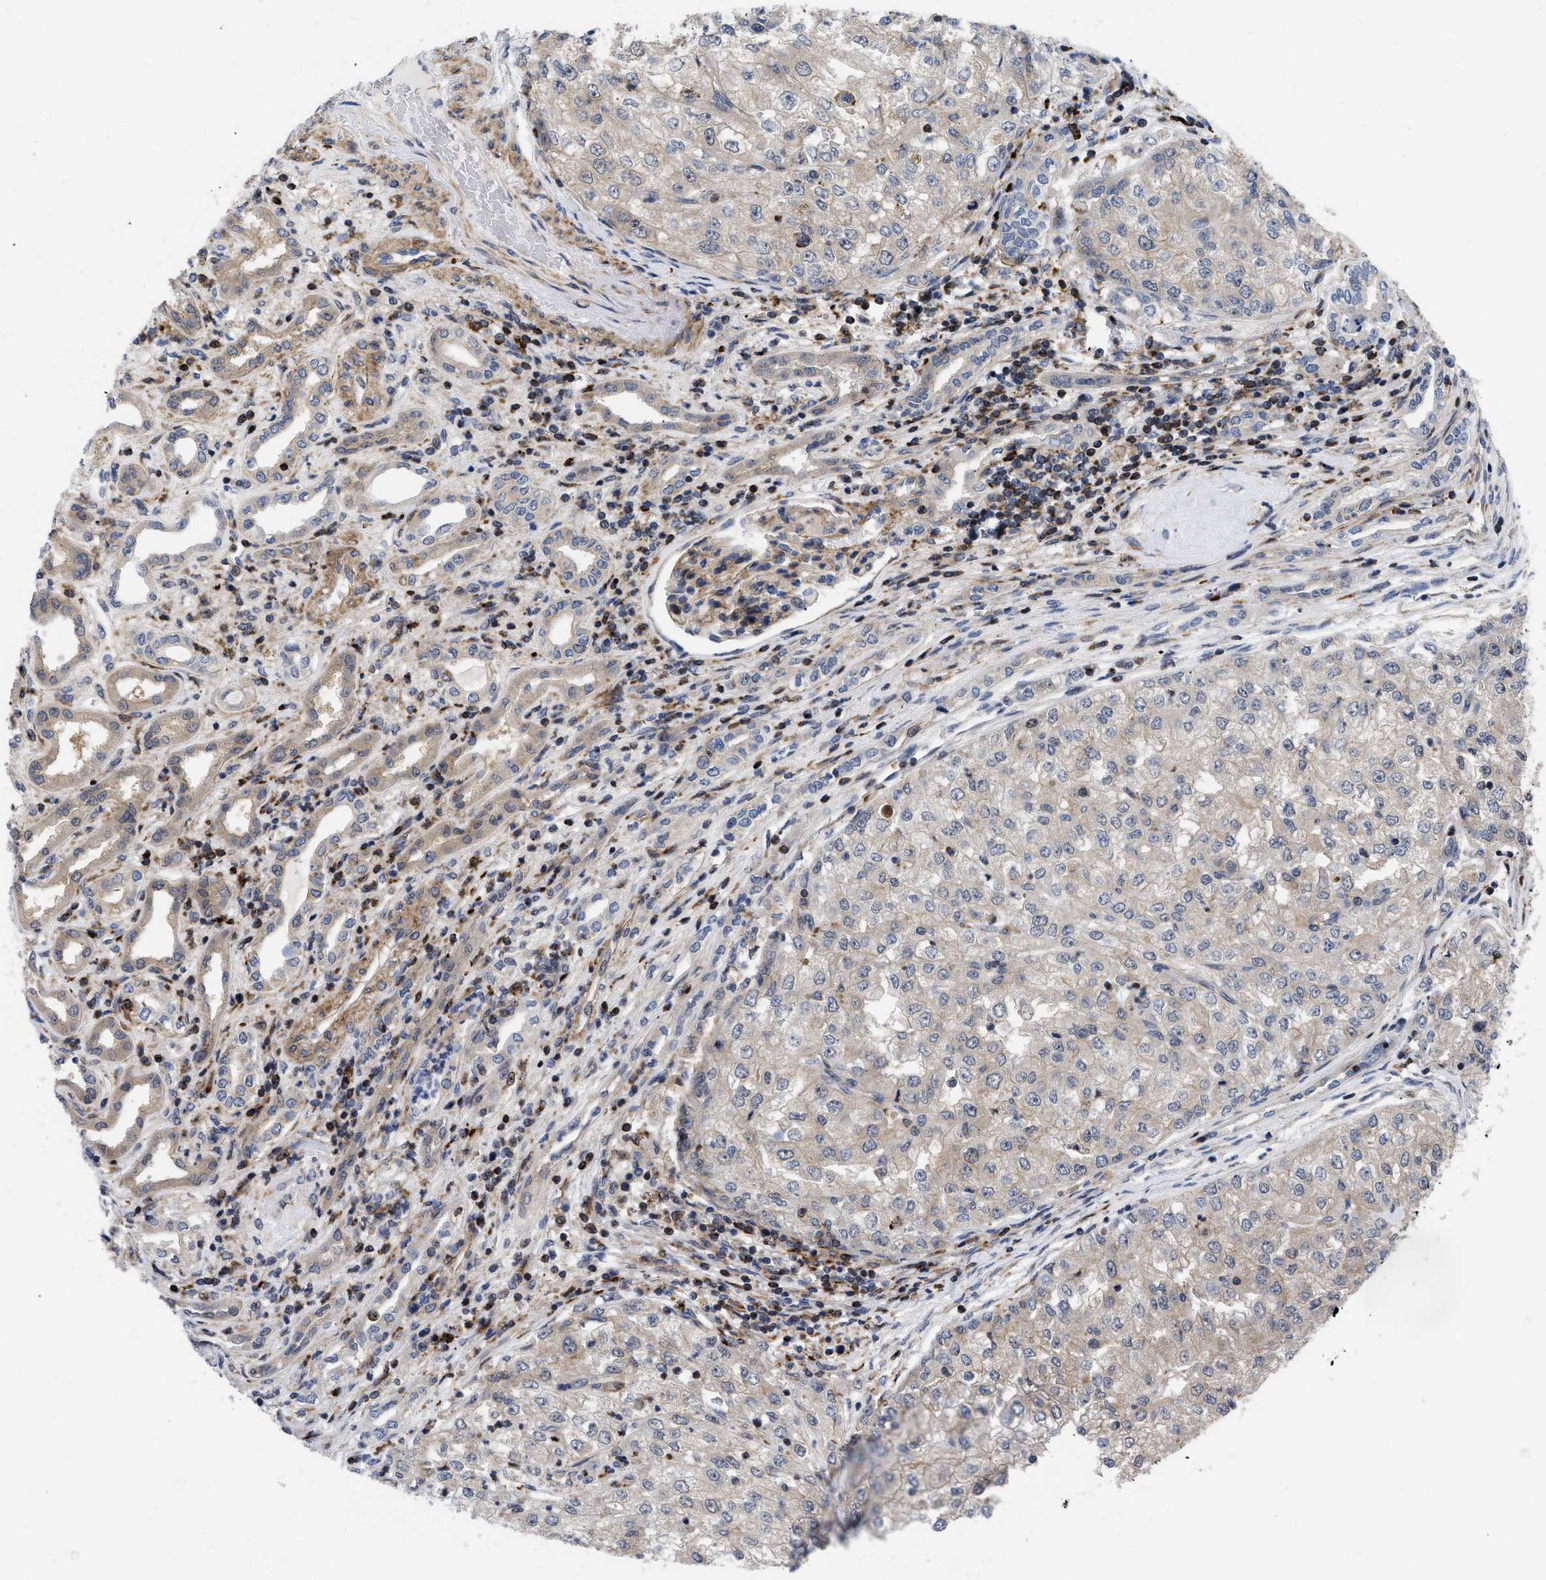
{"staining": {"intensity": "weak", "quantity": "25%-75%", "location": "cytoplasmic/membranous"}, "tissue": "renal cancer", "cell_type": "Tumor cells", "image_type": "cancer", "snomed": [{"axis": "morphology", "description": "Adenocarcinoma, NOS"}, {"axis": "topography", "description": "Kidney"}], "caption": "A low amount of weak cytoplasmic/membranous positivity is appreciated in approximately 25%-75% of tumor cells in renal cancer tissue.", "gene": "SPAST", "patient": {"sex": "female", "age": 54}}